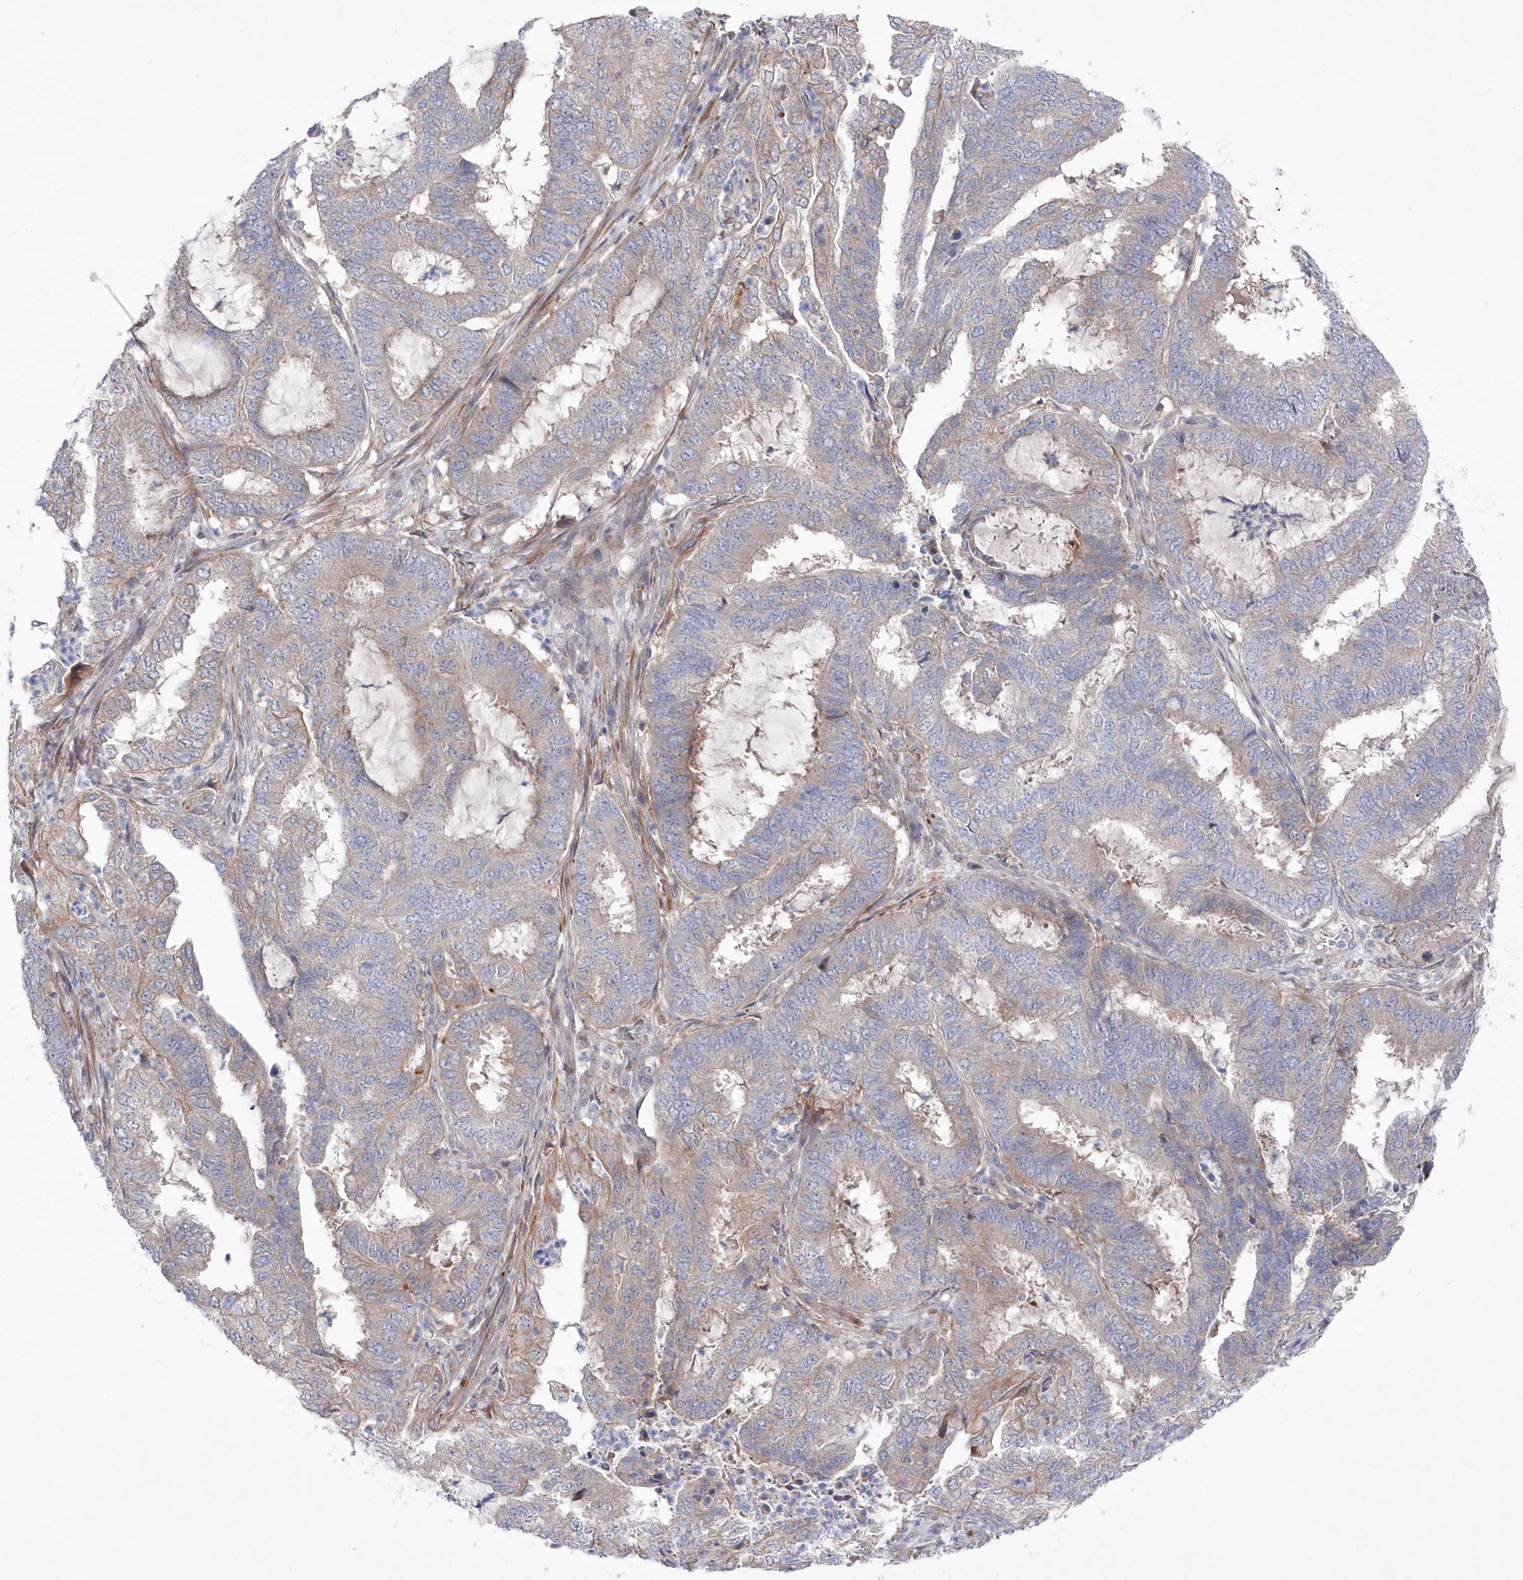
{"staining": {"intensity": "weak", "quantity": "<25%", "location": "cytoplasmic/membranous"}, "tissue": "endometrial cancer", "cell_type": "Tumor cells", "image_type": "cancer", "snomed": [{"axis": "morphology", "description": "Adenocarcinoma, NOS"}, {"axis": "topography", "description": "Endometrium"}], "caption": "This is a histopathology image of immunohistochemistry staining of endometrial adenocarcinoma, which shows no positivity in tumor cells.", "gene": "KIAA1586", "patient": {"sex": "female", "age": 51}}